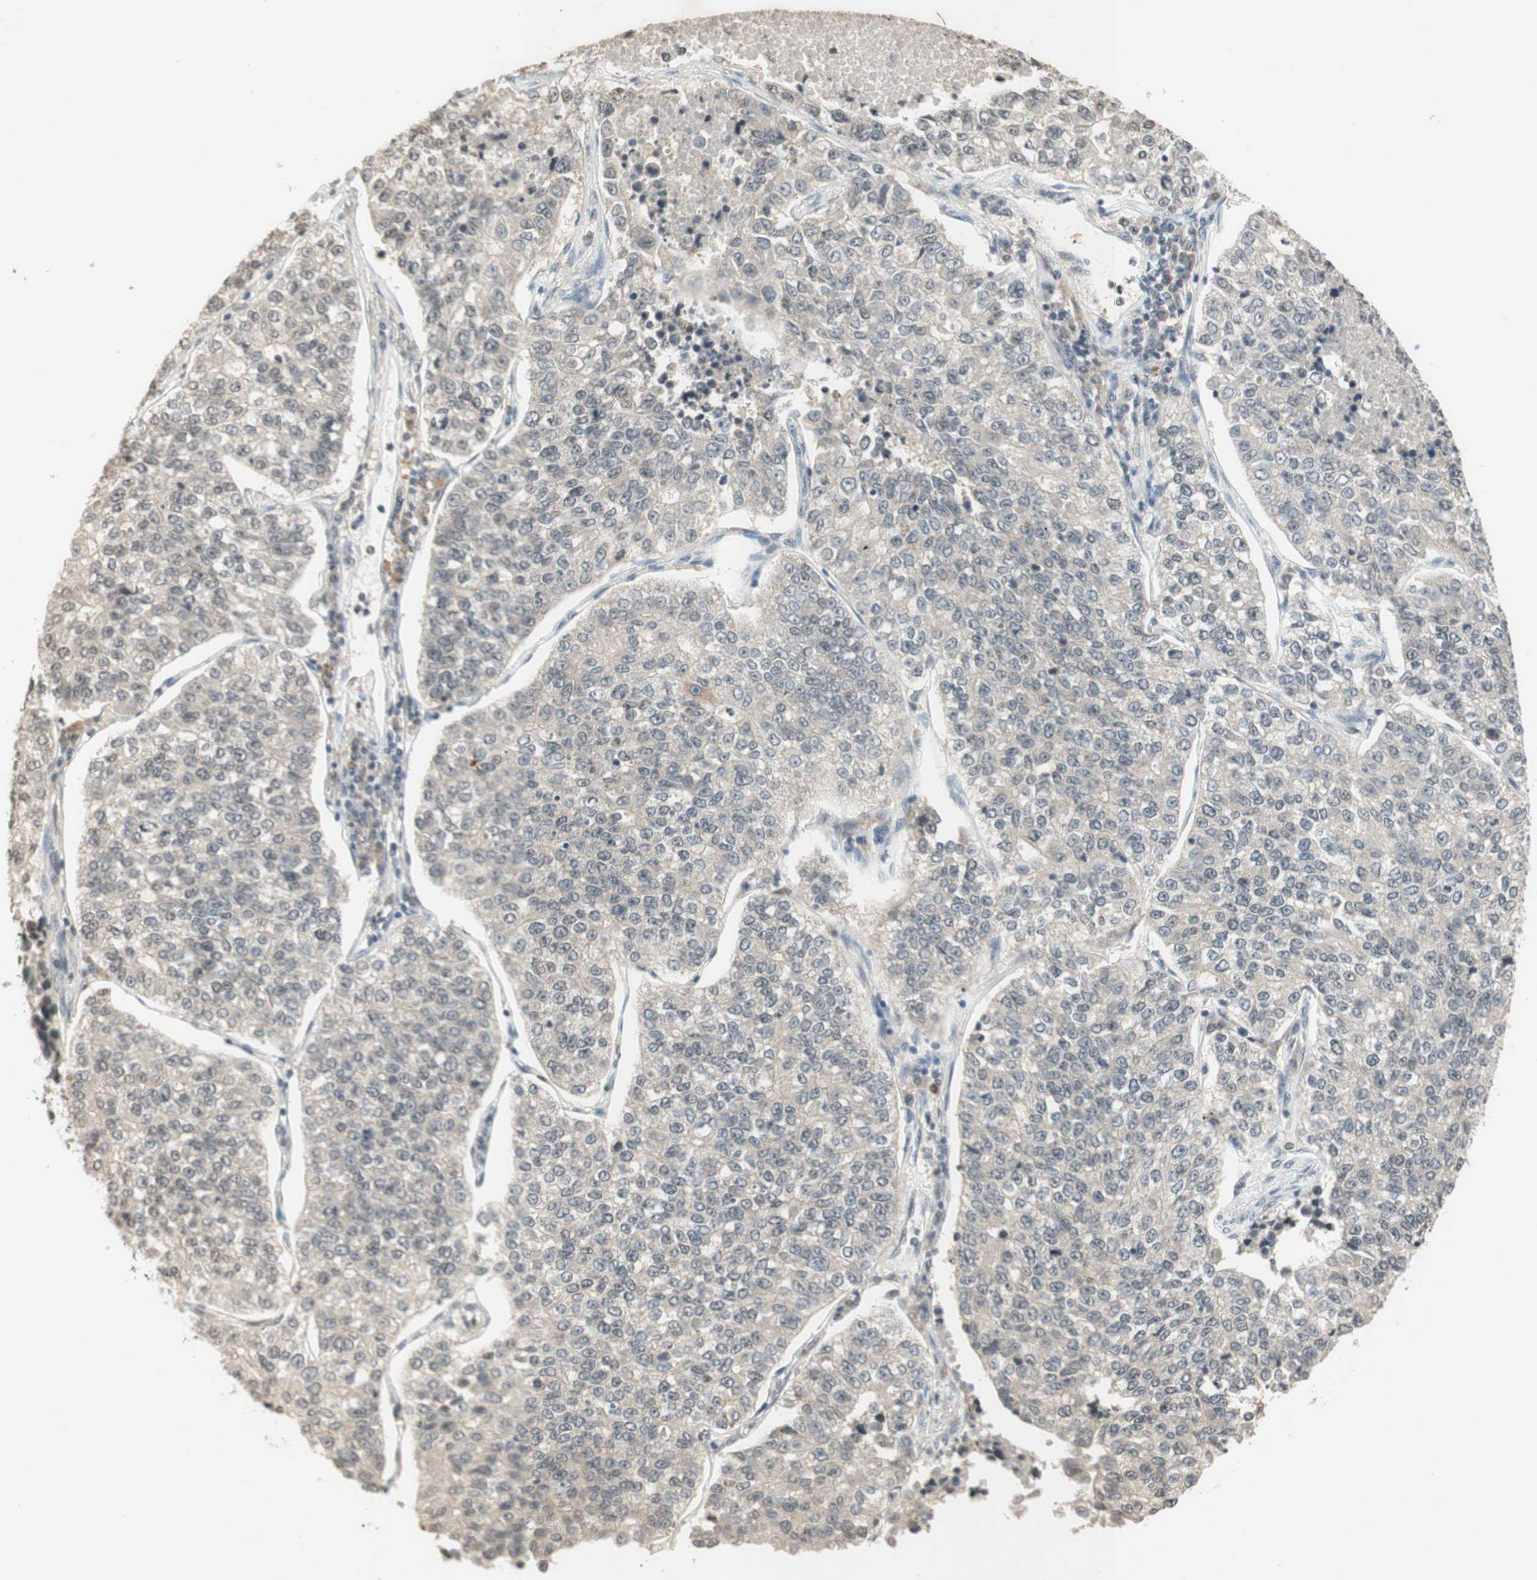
{"staining": {"intensity": "negative", "quantity": "none", "location": "none"}, "tissue": "lung cancer", "cell_type": "Tumor cells", "image_type": "cancer", "snomed": [{"axis": "morphology", "description": "Adenocarcinoma, NOS"}, {"axis": "topography", "description": "Lung"}], "caption": "High magnification brightfield microscopy of adenocarcinoma (lung) stained with DAB (brown) and counterstained with hematoxylin (blue): tumor cells show no significant staining.", "gene": "GLI1", "patient": {"sex": "male", "age": 49}}